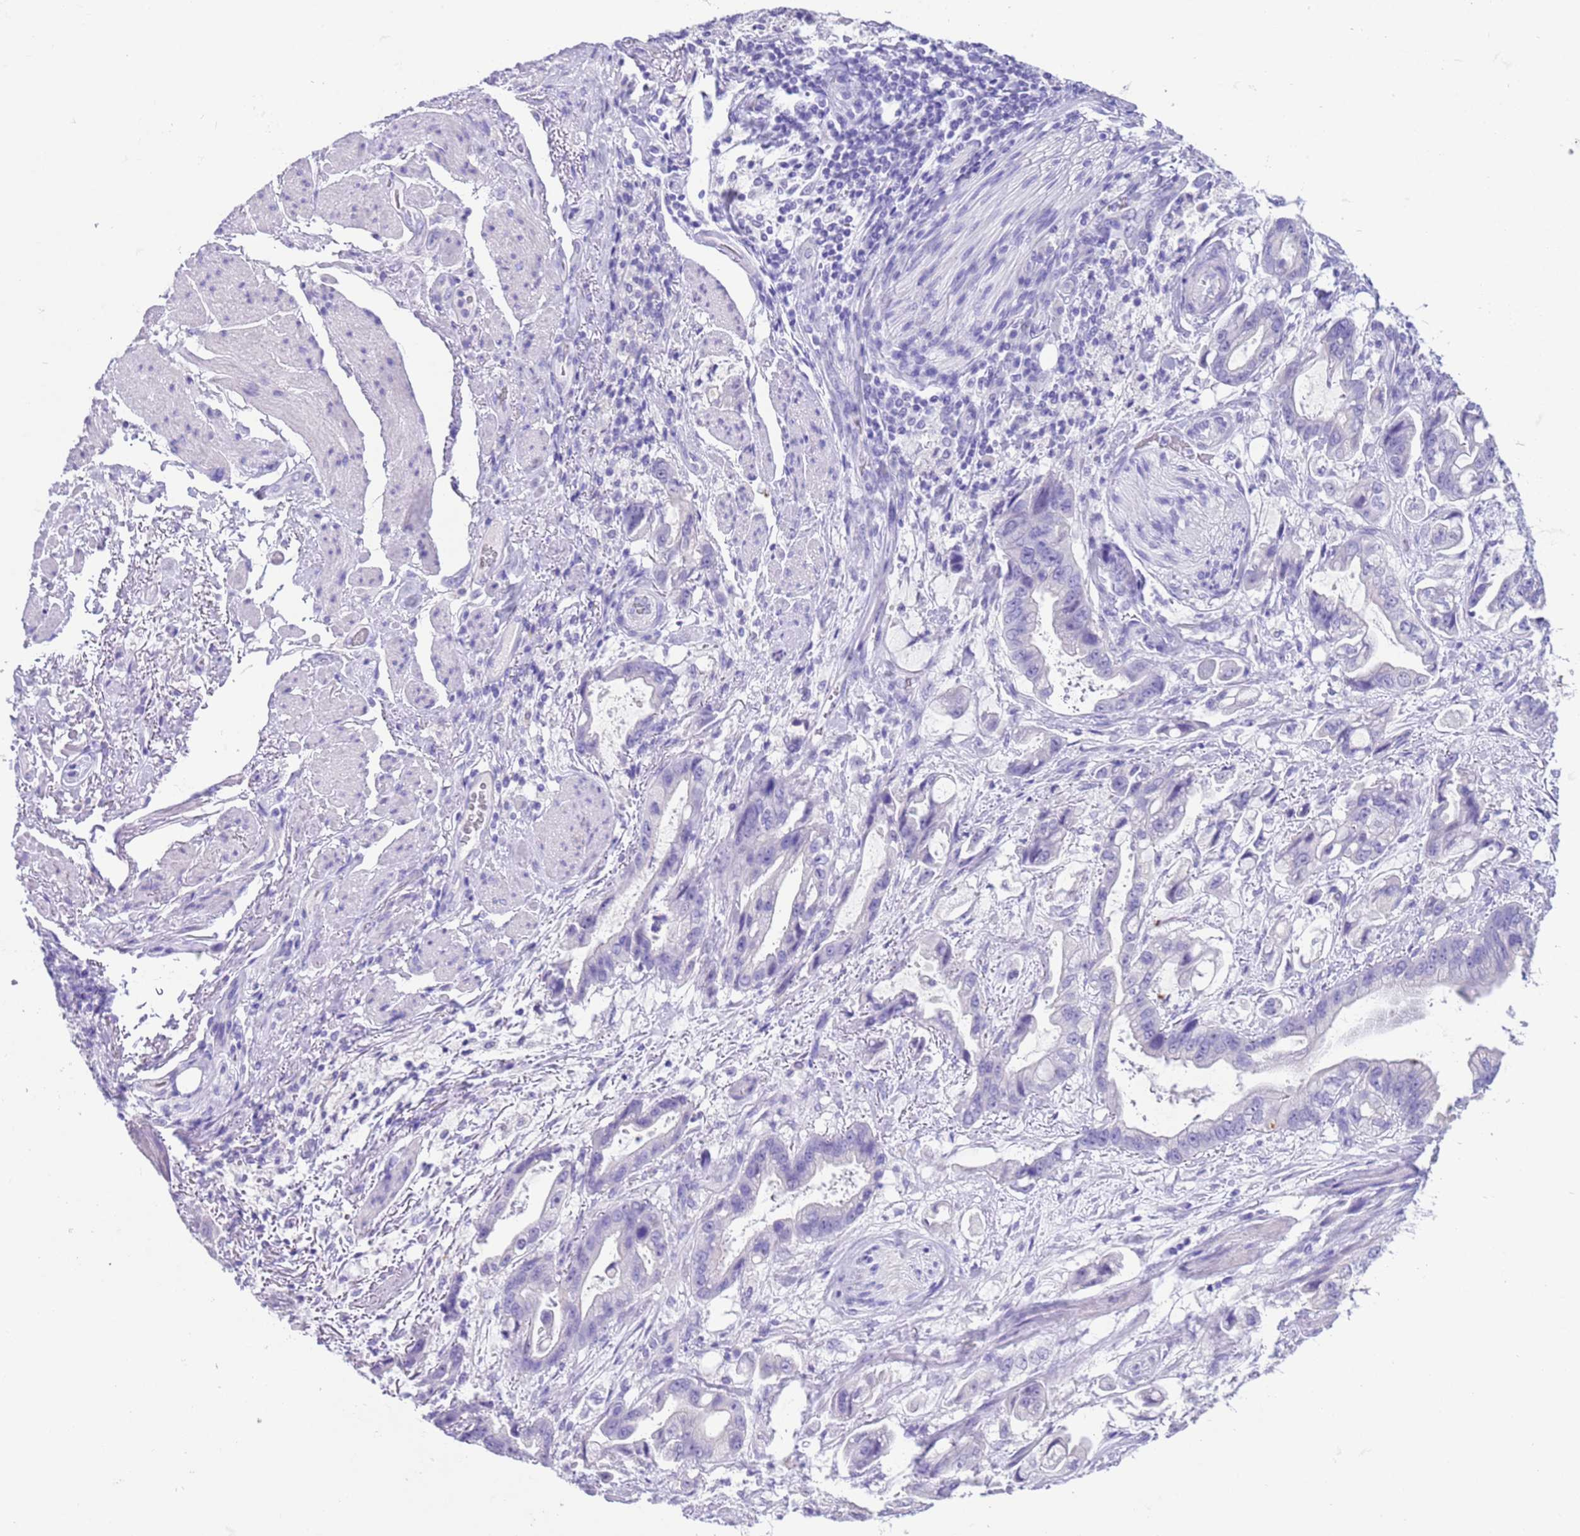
{"staining": {"intensity": "negative", "quantity": "none", "location": "none"}, "tissue": "stomach cancer", "cell_type": "Tumor cells", "image_type": "cancer", "snomed": [{"axis": "morphology", "description": "Adenocarcinoma, NOS"}, {"axis": "topography", "description": "Stomach"}], "caption": "Immunohistochemistry of stomach cancer (adenocarcinoma) exhibits no expression in tumor cells. The staining is performed using DAB (3,3'-diaminobenzidine) brown chromogen with nuclei counter-stained in using hematoxylin.", "gene": "CPB1", "patient": {"sex": "male", "age": 62}}